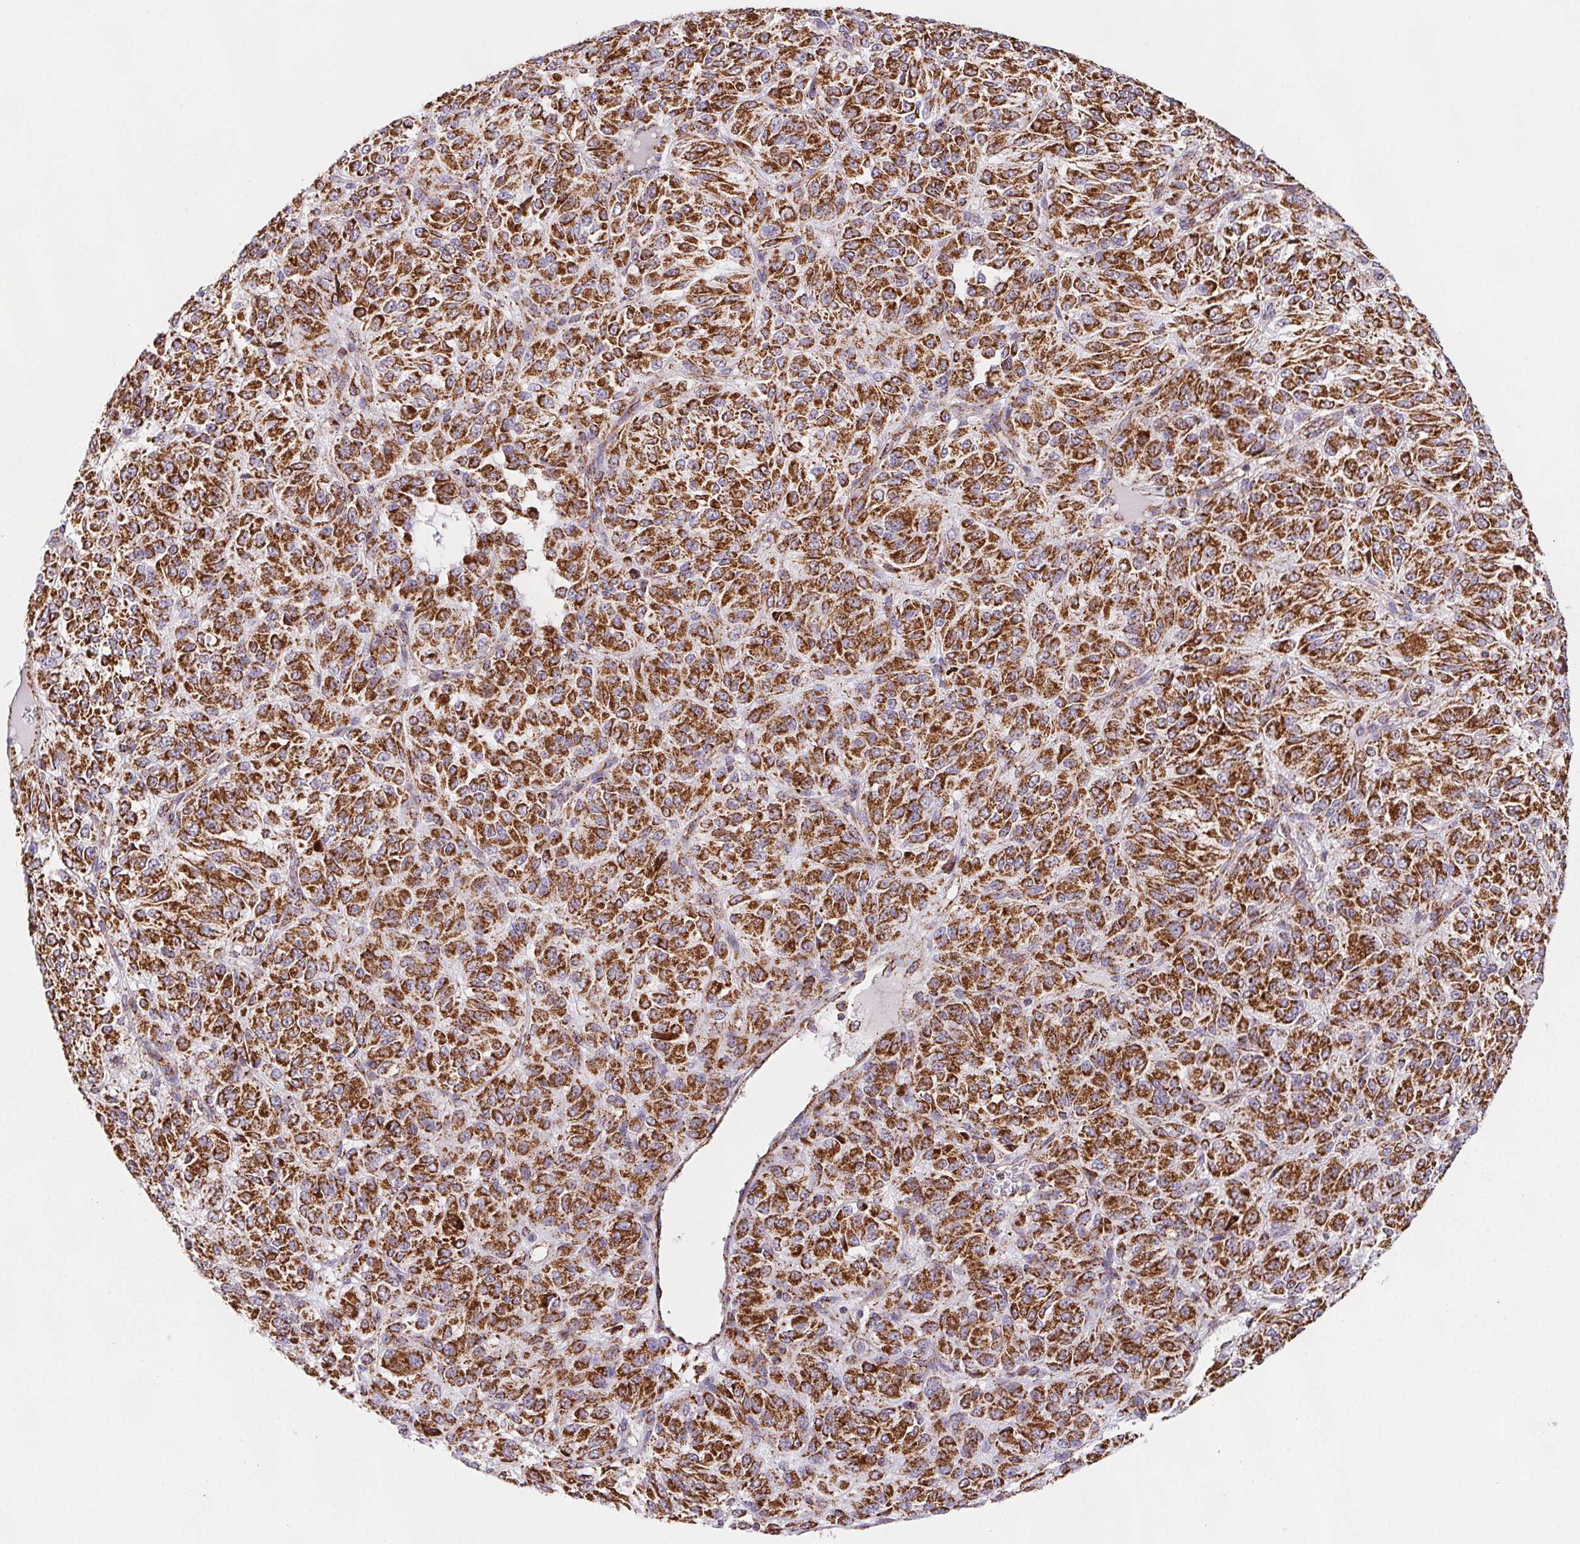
{"staining": {"intensity": "strong", "quantity": ">75%", "location": "cytoplasmic/membranous"}, "tissue": "melanoma", "cell_type": "Tumor cells", "image_type": "cancer", "snomed": [{"axis": "morphology", "description": "Malignant melanoma, Metastatic site"}, {"axis": "topography", "description": "Brain"}], "caption": "Melanoma stained with immunohistochemistry (IHC) reveals strong cytoplasmic/membranous expression in approximately >75% of tumor cells.", "gene": "NIPSNAP2", "patient": {"sex": "female", "age": 56}}